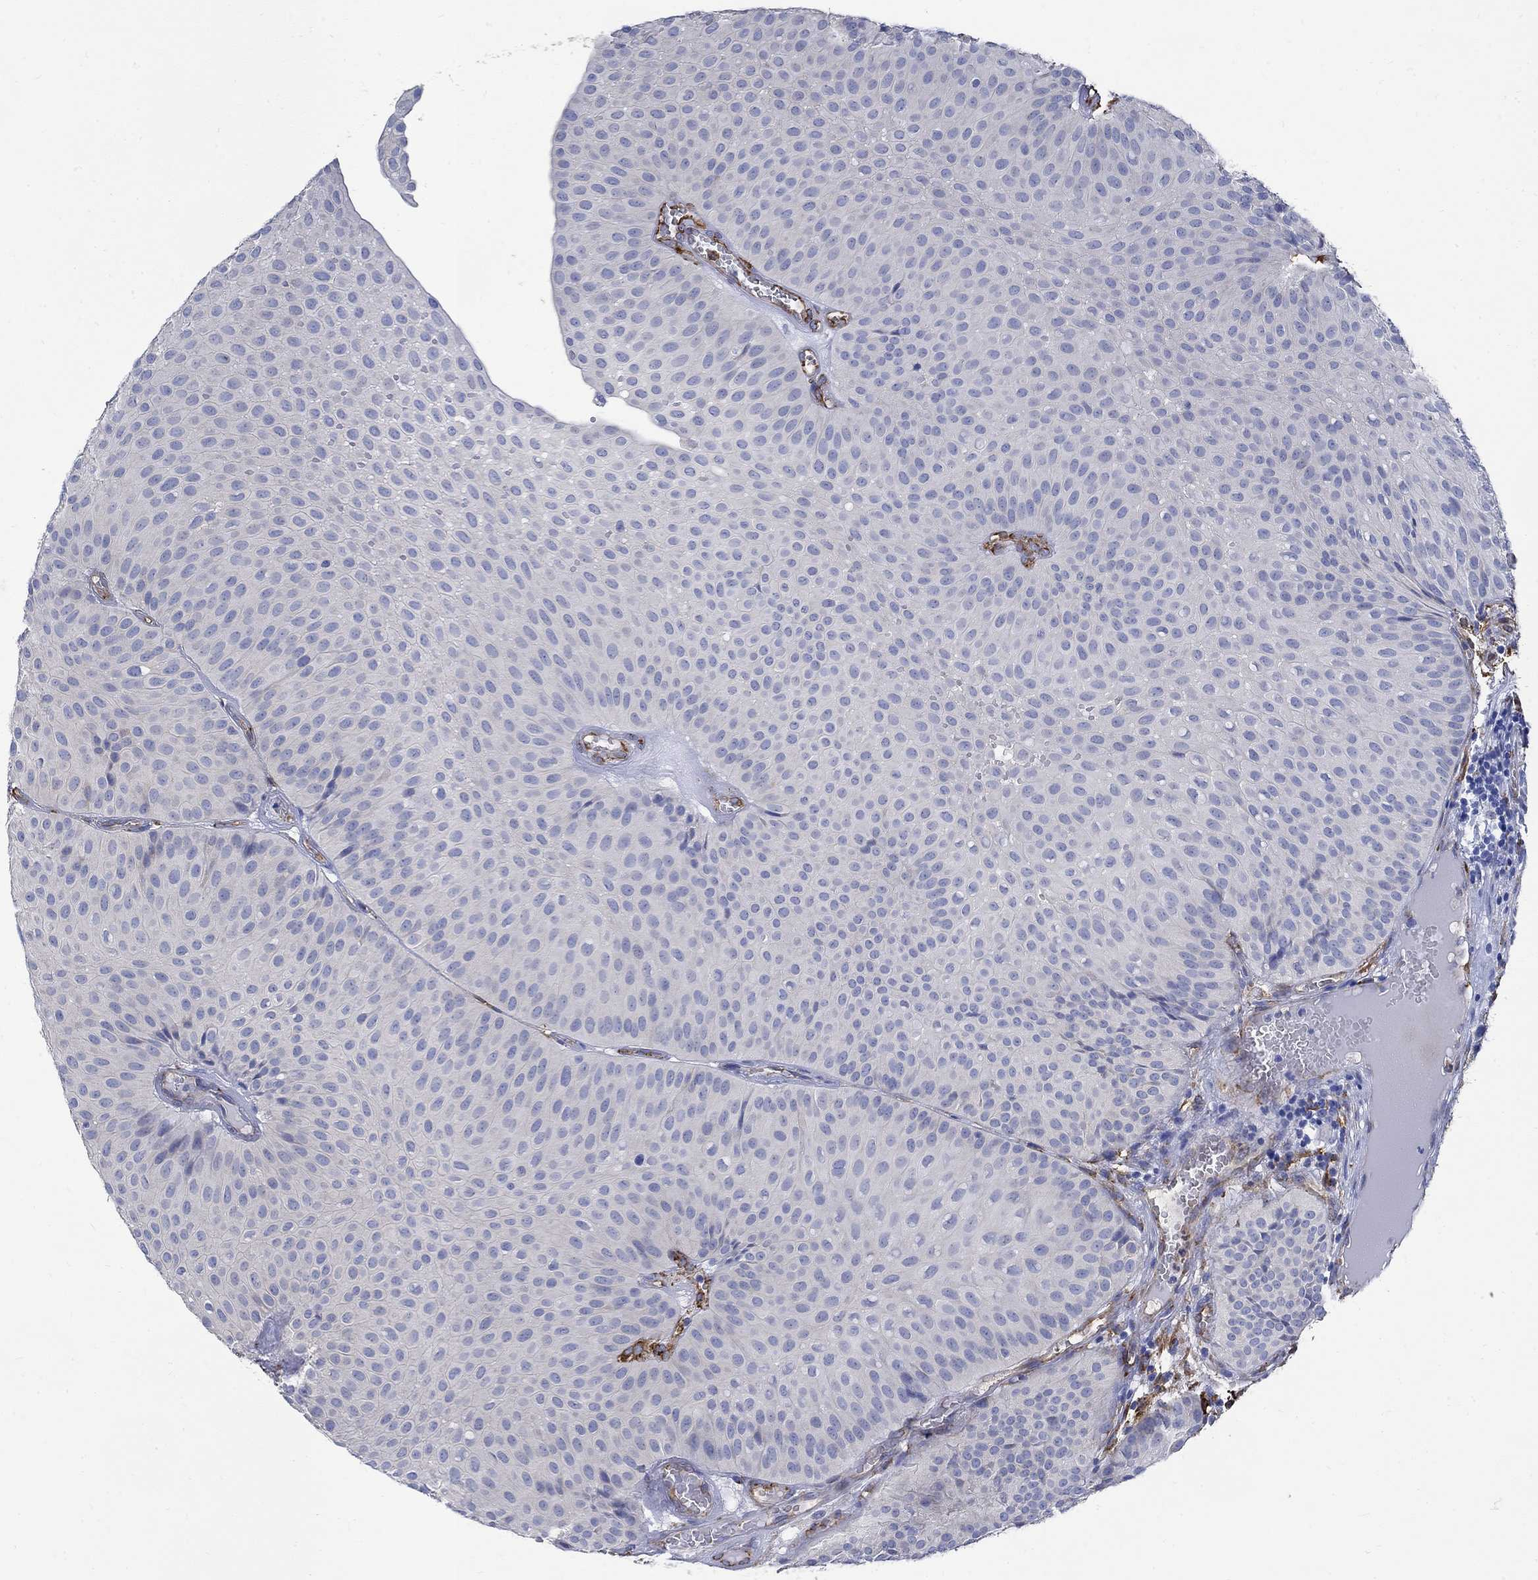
{"staining": {"intensity": "negative", "quantity": "none", "location": "none"}, "tissue": "urothelial cancer", "cell_type": "Tumor cells", "image_type": "cancer", "snomed": [{"axis": "morphology", "description": "Urothelial carcinoma, Low grade"}, {"axis": "topography", "description": "Urinary bladder"}], "caption": "Tumor cells show no significant protein positivity in low-grade urothelial carcinoma.", "gene": "TGM2", "patient": {"sex": "male", "age": 64}}